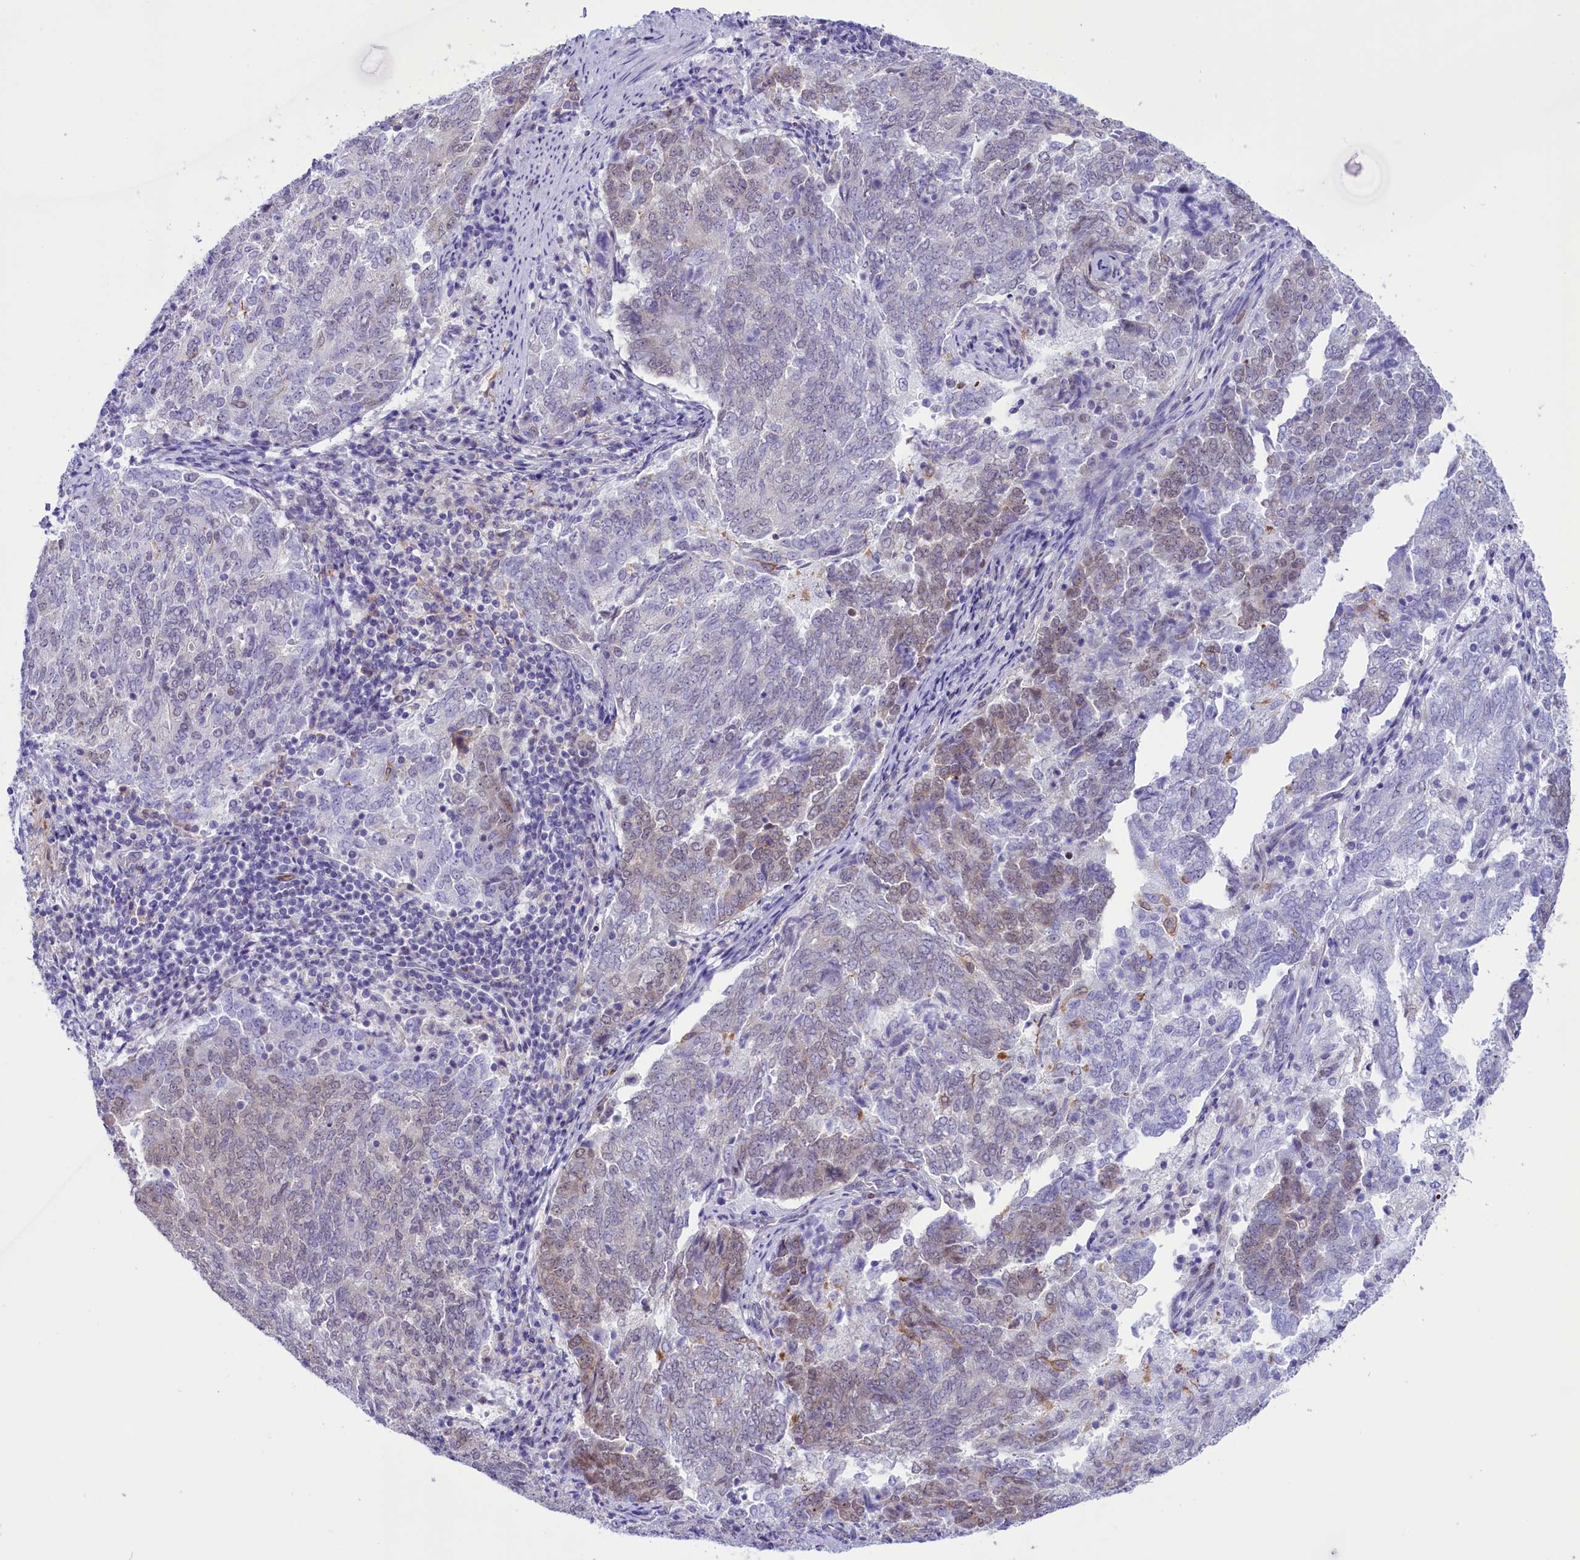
{"staining": {"intensity": "weak", "quantity": "25%-75%", "location": "nuclear"}, "tissue": "endometrial cancer", "cell_type": "Tumor cells", "image_type": "cancer", "snomed": [{"axis": "morphology", "description": "Adenocarcinoma, NOS"}, {"axis": "topography", "description": "Endometrium"}], "caption": "A brown stain labels weak nuclear positivity of a protein in human endometrial adenocarcinoma tumor cells.", "gene": "RPS6KB1", "patient": {"sex": "female", "age": 80}}